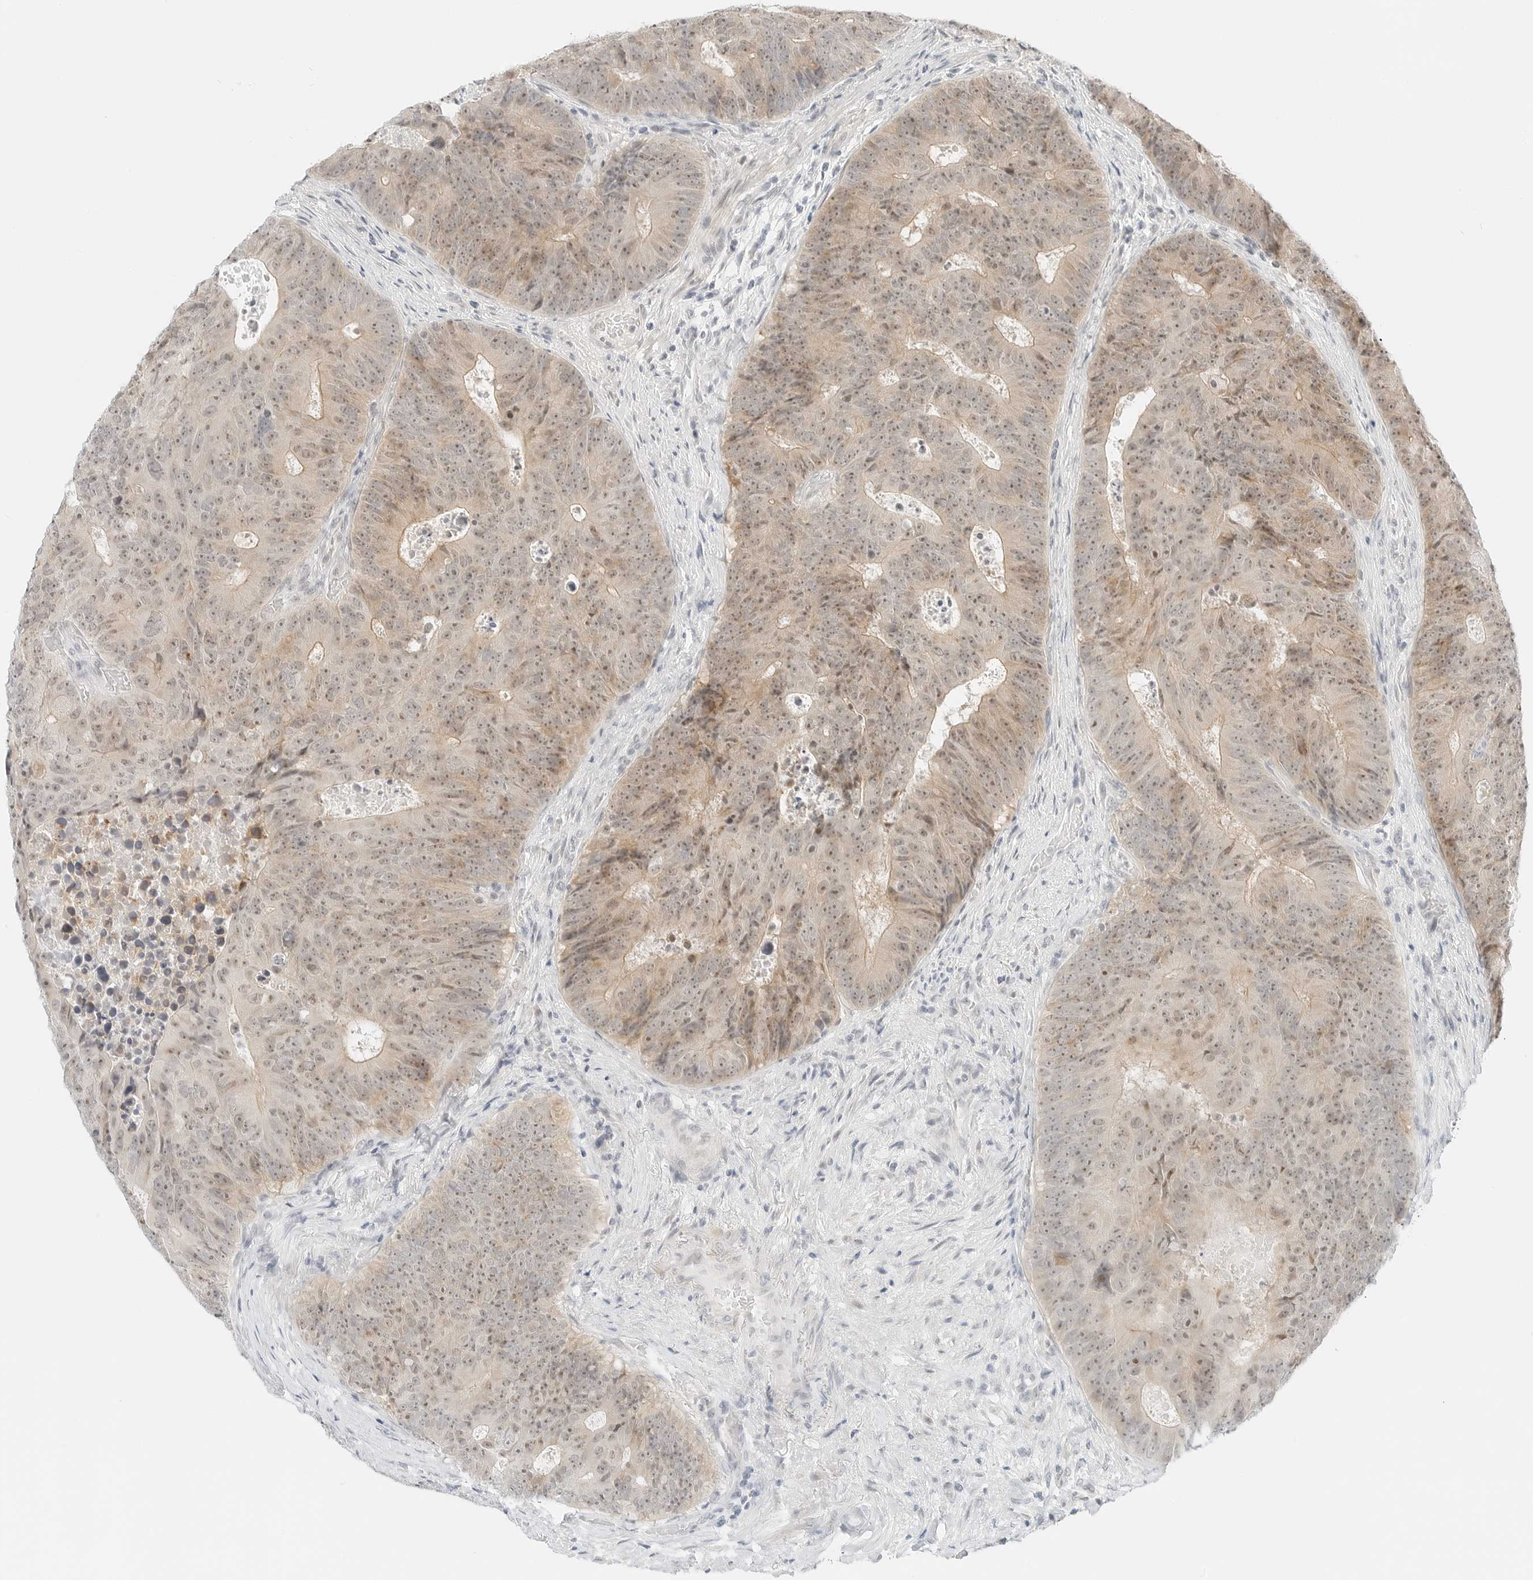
{"staining": {"intensity": "weak", "quantity": ">75%", "location": "cytoplasmic/membranous,nuclear"}, "tissue": "colorectal cancer", "cell_type": "Tumor cells", "image_type": "cancer", "snomed": [{"axis": "morphology", "description": "Adenocarcinoma, NOS"}, {"axis": "topography", "description": "Colon"}], "caption": "Brown immunohistochemical staining in colorectal adenocarcinoma displays weak cytoplasmic/membranous and nuclear staining in approximately >75% of tumor cells.", "gene": "CCSAP", "patient": {"sex": "male", "age": 87}}